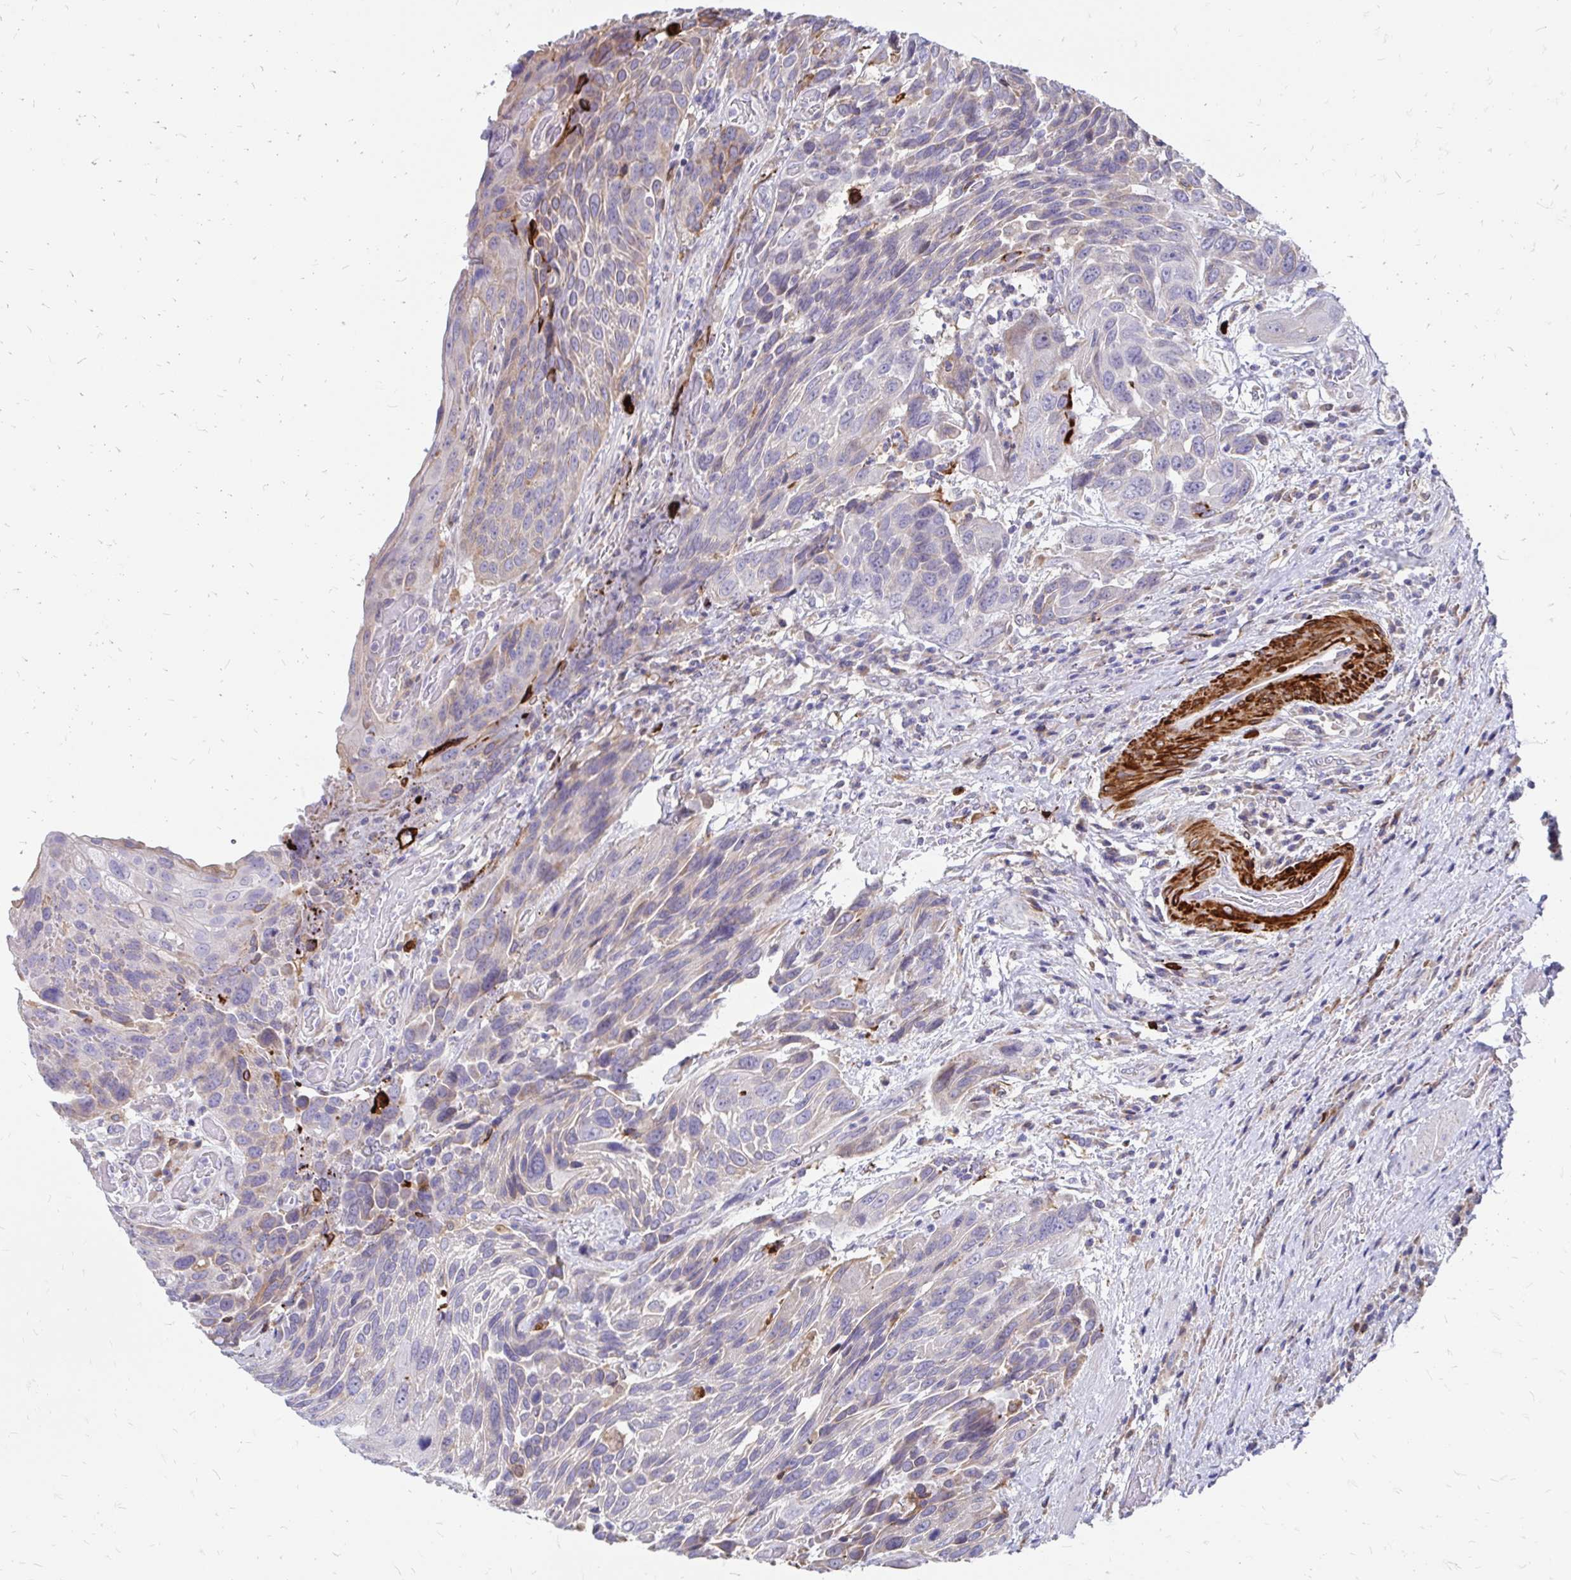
{"staining": {"intensity": "negative", "quantity": "none", "location": "none"}, "tissue": "urothelial cancer", "cell_type": "Tumor cells", "image_type": "cancer", "snomed": [{"axis": "morphology", "description": "Urothelial carcinoma, High grade"}, {"axis": "topography", "description": "Urinary bladder"}], "caption": "Immunohistochemical staining of human urothelial cancer displays no significant staining in tumor cells.", "gene": "CDKL1", "patient": {"sex": "female", "age": 70}}